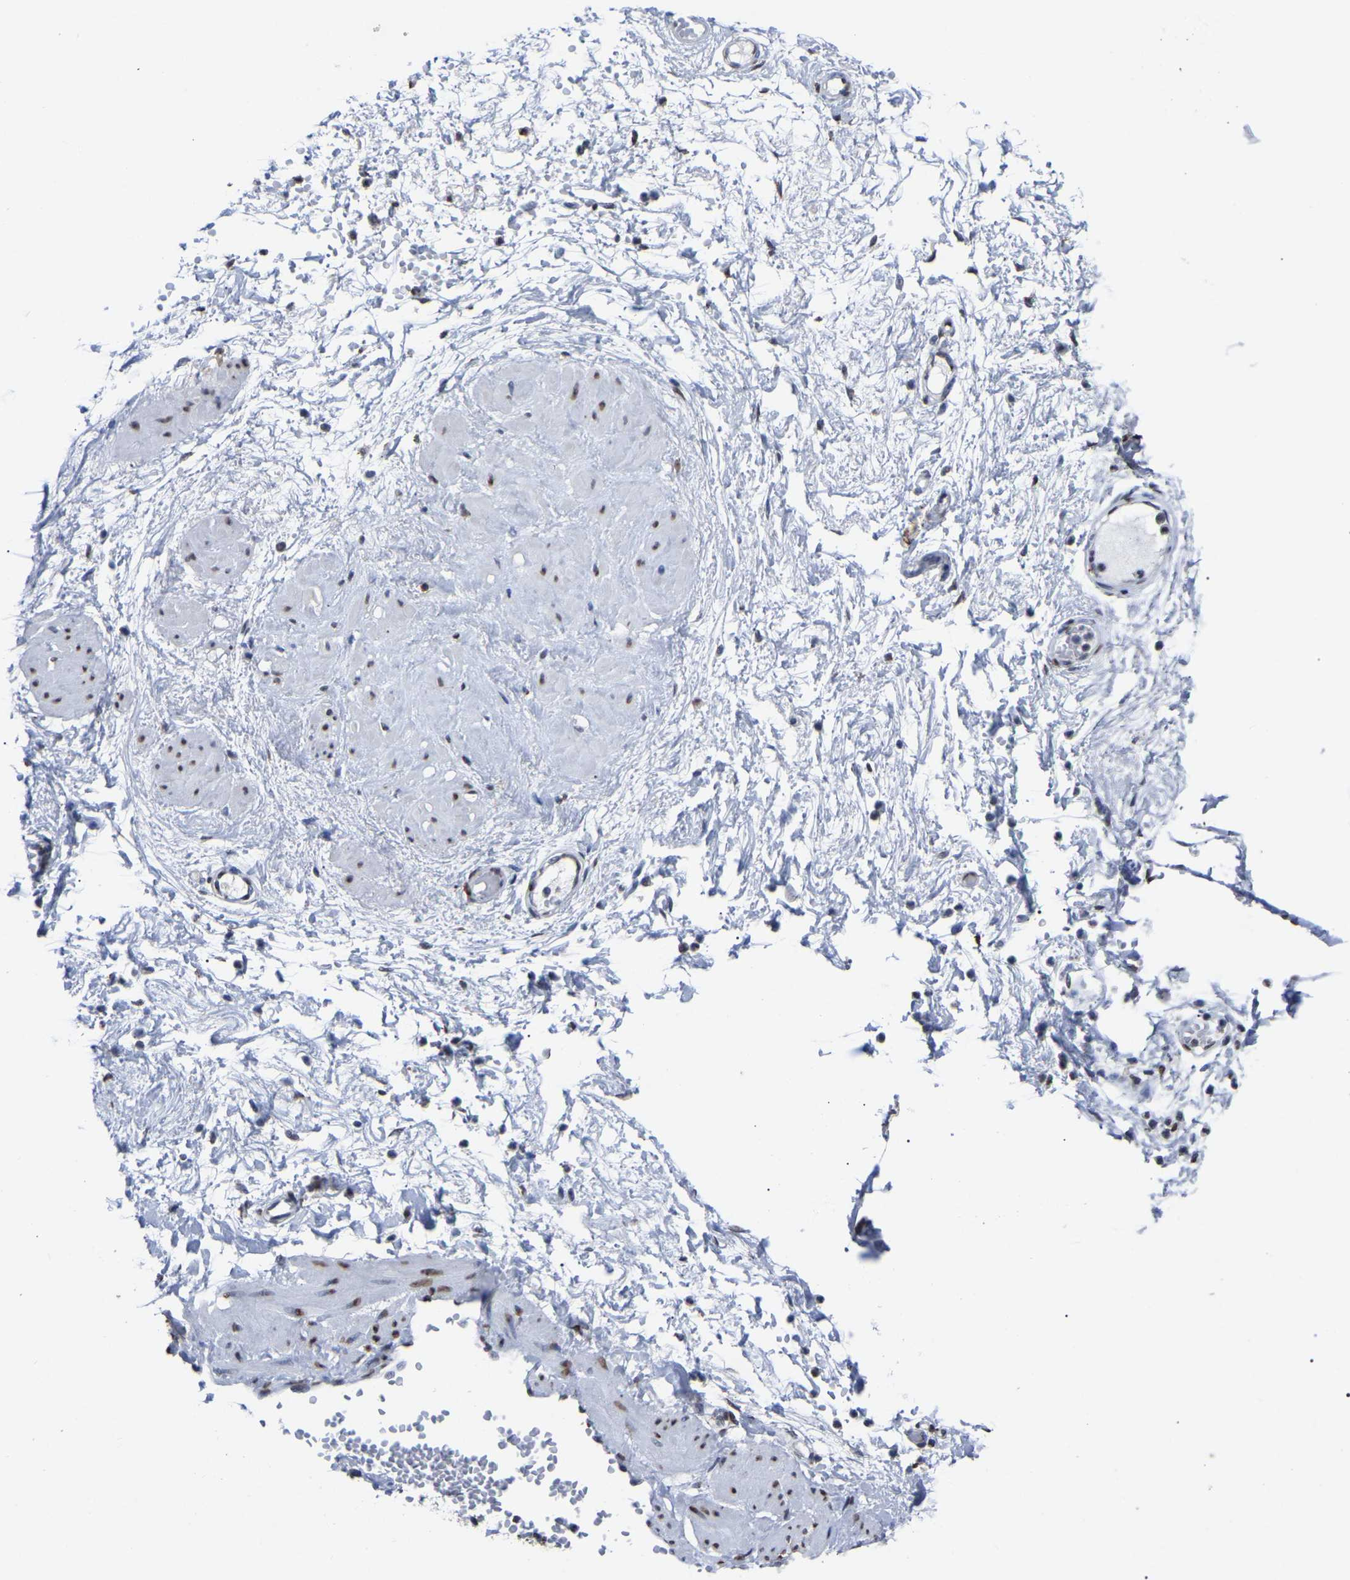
{"staining": {"intensity": "moderate", "quantity": ">75%", "location": "nuclear"}, "tissue": "adipose tissue", "cell_type": "Adipocytes", "image_type": "normal", "snomed": [{"axis": "morphology", "description": "Normal tissue, NOS"}, {"axis": "topography", "description": "Soft tissue"}, {"axis": "topography", "description": "Vascular tissue"}], "caption": "A brown stain highlights moderate nuclear expression of a protein in adipocytes of benign human adipose tissue. (DAB (3,3'-diaminobenzidine) IHC, brown staining for protein, blue staining for nuclei).", "gene": "RBL2", "patient": {"sex": "female", "age": 35}}